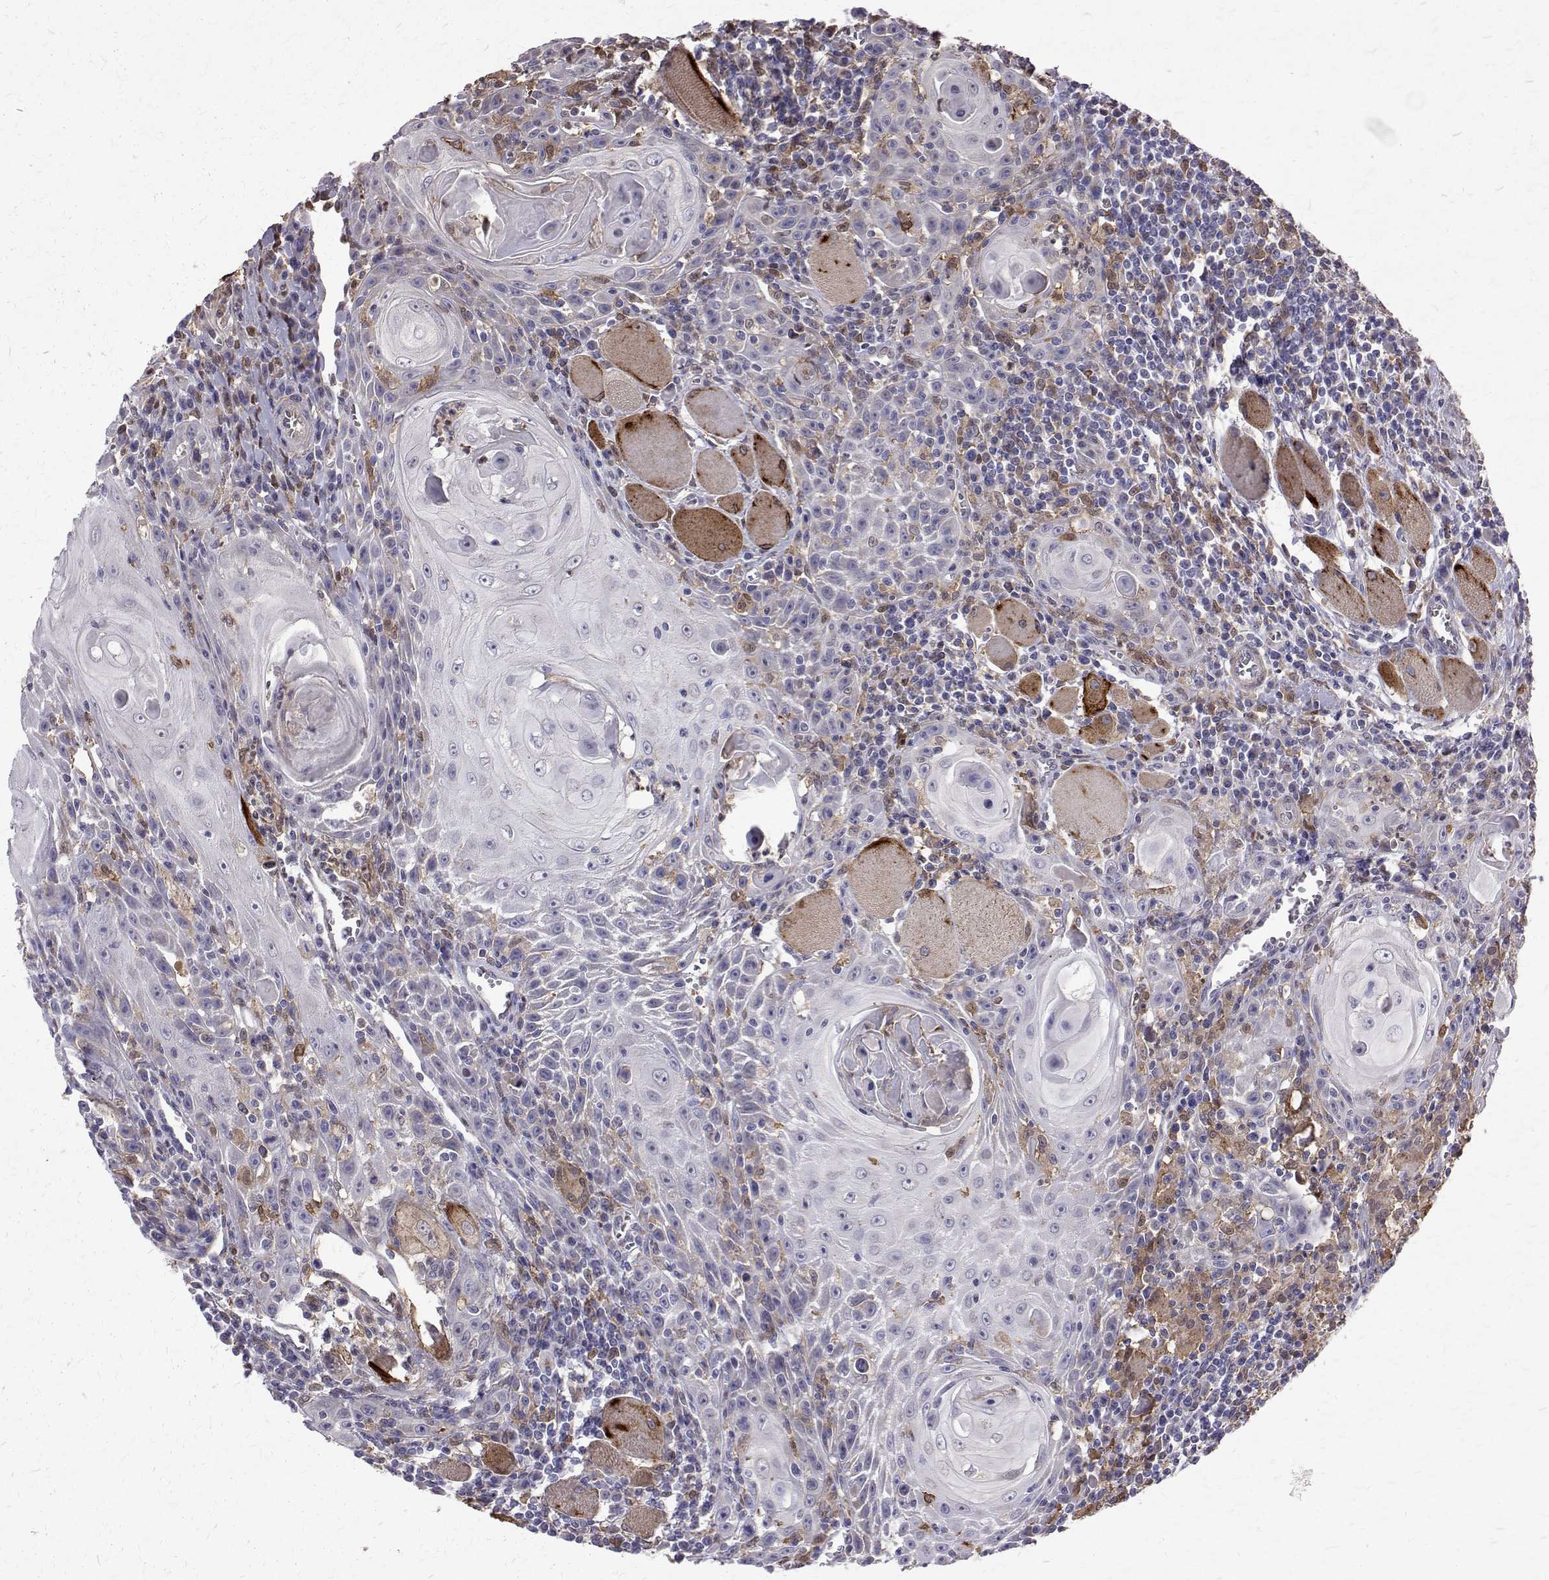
{"staining": {"intensity": "negative", "quantity": "none", "location": "none"}, "tissue": "head and neck cancer", "cell_type": "Tumor cells", "image_type": "cancer", "snomed": [{"axis": "morphology", "description": "Squamous cell carcinoma, NOS"}, {"axis": "topography", "description": "Head-Neck"}], "caption": "This is an immunohistochemistry photomicrograph of head and neck cancer. There is no positivity in tumor cells.", "gene": "CCDC89", "patient": {"sex": "male", "age": 52}}